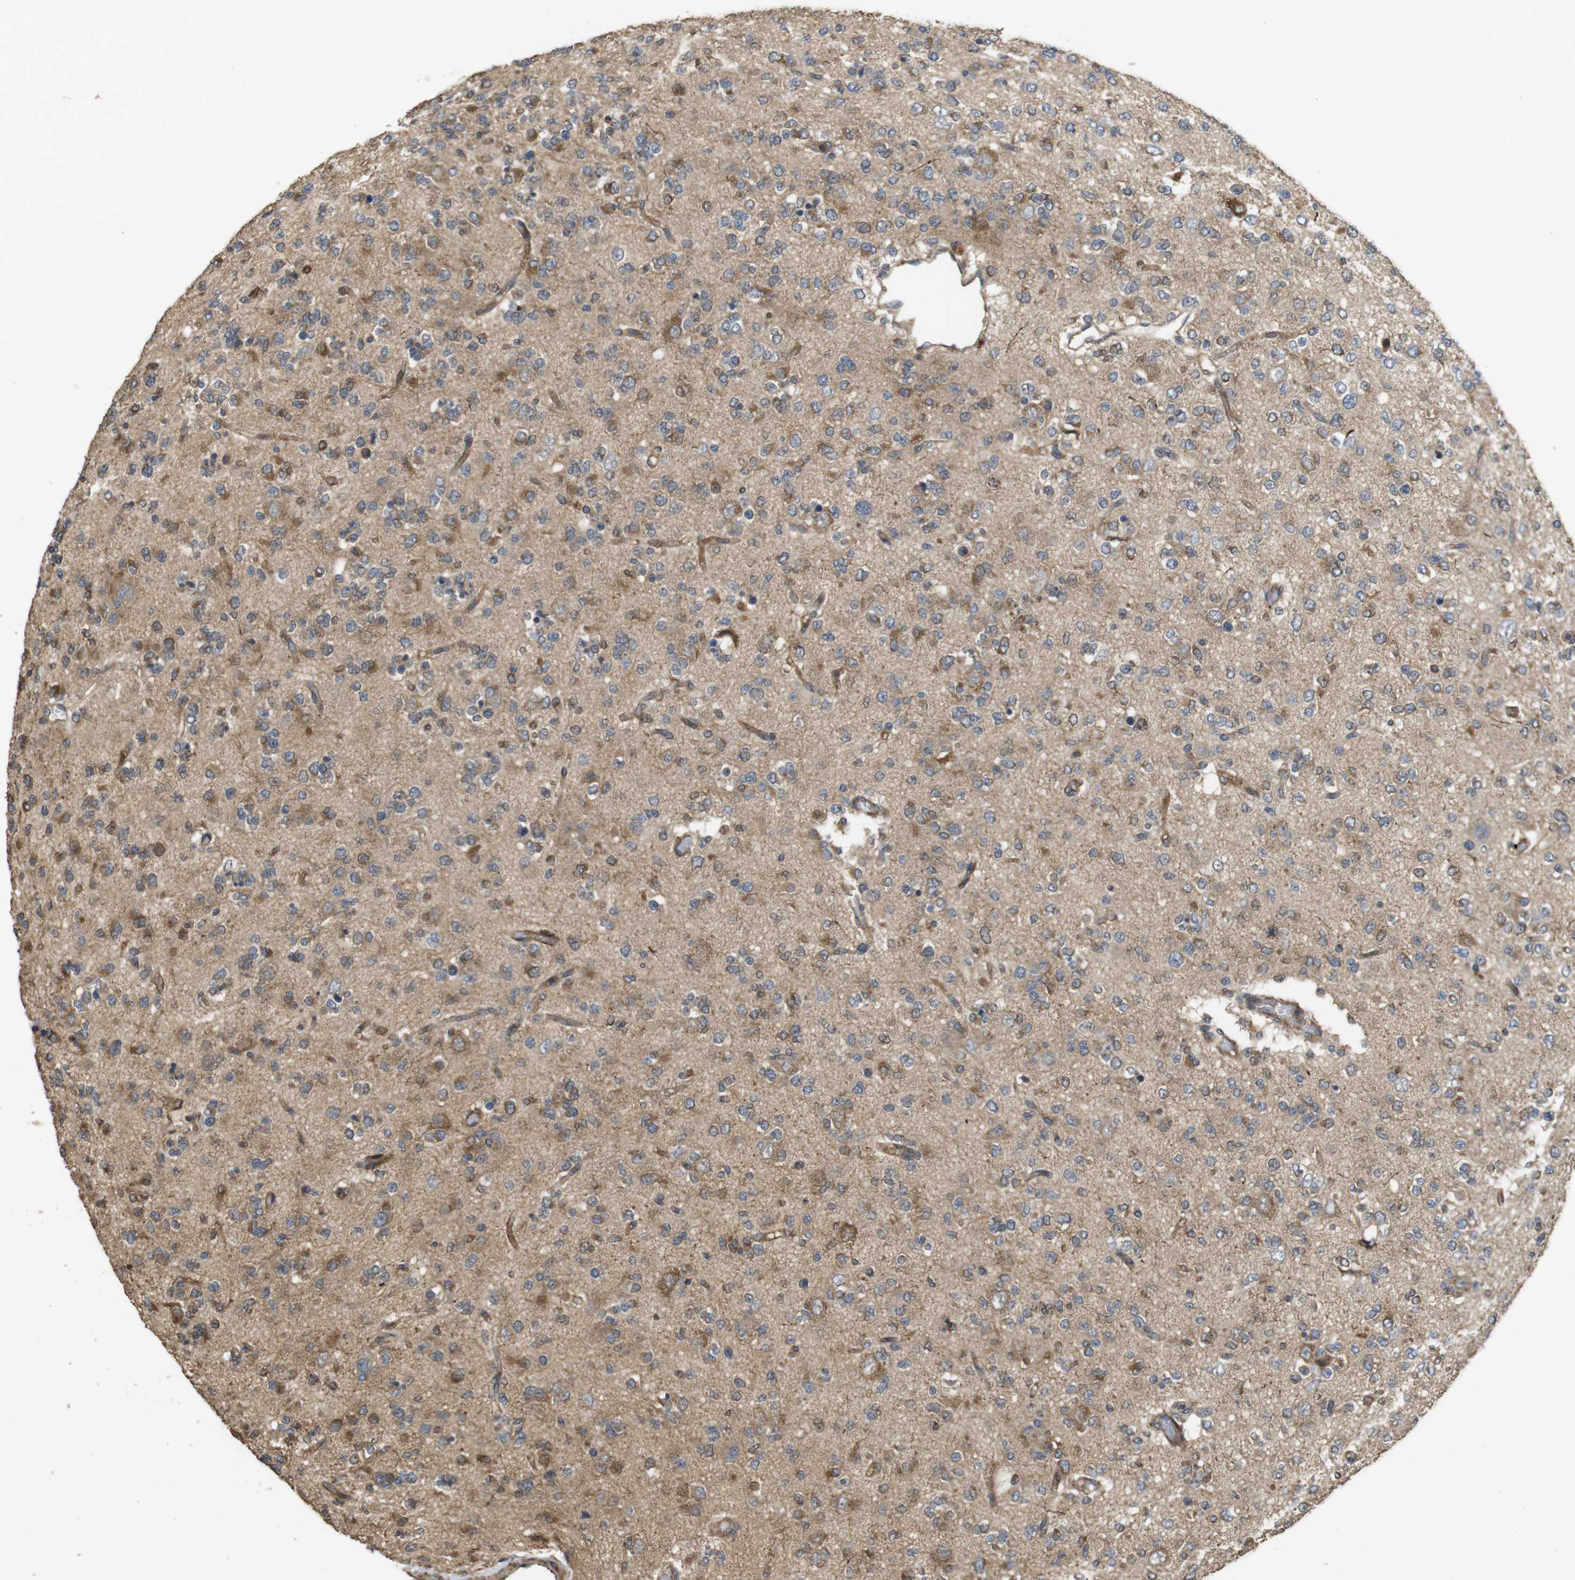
{"staining": {"intensity": "moderate", "quantity": "25%-75%", "location": "cytoplasmic/membranous,nuclear"}, "tissue": "glioma", "cell_type": "Tumor cells", "image_type": "cancer", "snomed": [{"axis": "morphology", "description": "Glioma, malignant, Low grade"}, {"axis": "topography", "description": "Brain"}], "caption": "An image of glioma stained for a protein demonstrates moderate cytoplasmic/membranous and nuclear brown staining in tumor cells.", "gene": "PCDHB10", "patient": {"sex": "male", "age": 38}}